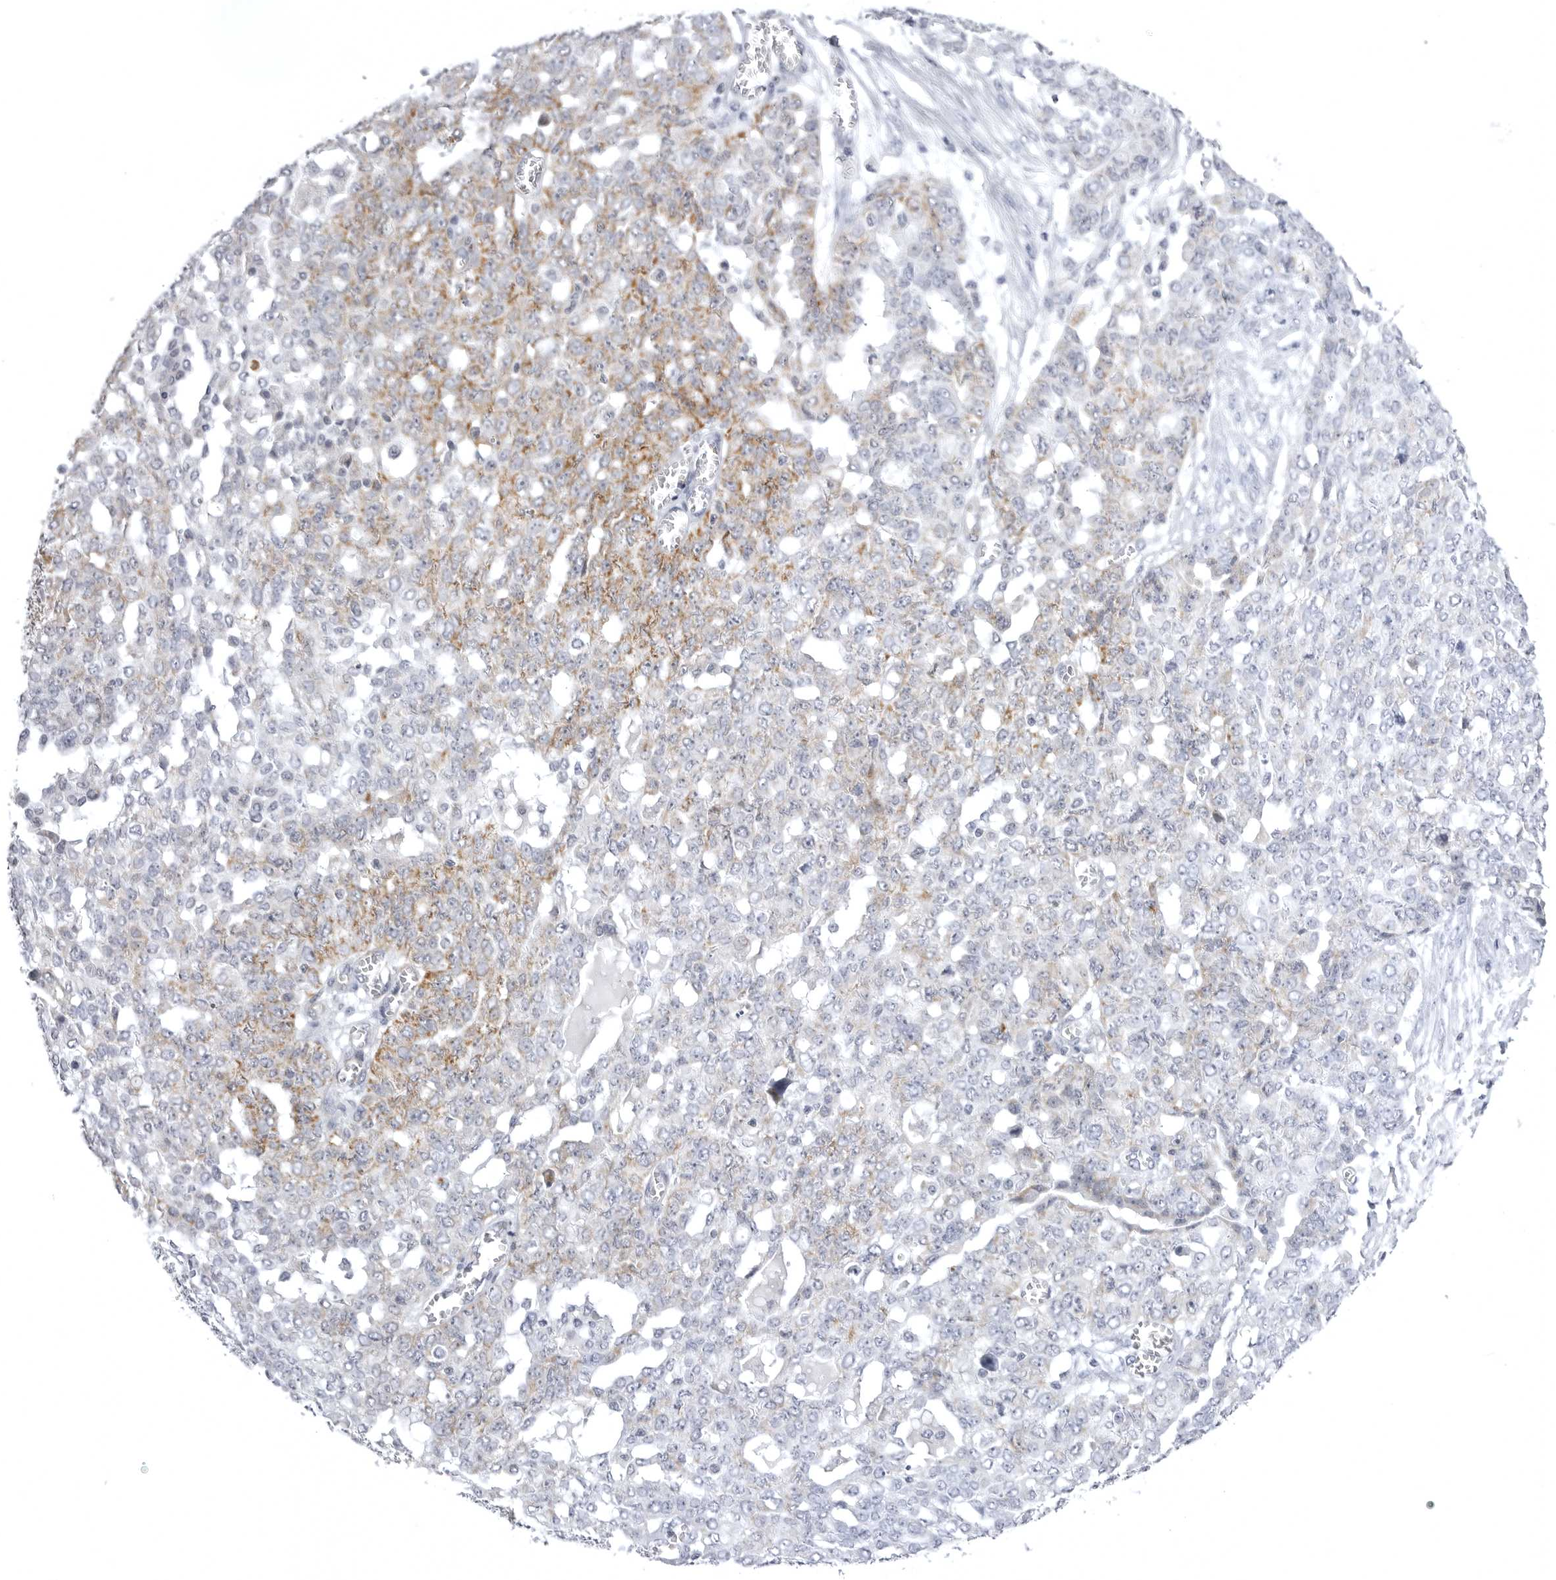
{"staining": {"intensity": "moderate", "quantity": "25%-75%", "location": "cytoplasmic/membranous"}, "tissue": "ovarian cancer", "cell_type": "Tumor cells", "image_type": "cancer", "snomed": [{"axis": "morphology", "description": "Cystadenocarcinoma, serous, NOS"}, {"axis": "topography", "description": "Soft tissue"}, {"axis": "topography", "description": "Ovary"}], "caption": "Moderate cytoplasmic/membranous expression for a protein is seen in about 25%-75% of tumor cells of ovarian cancer (serous cystadenocarcinoma) using IHC.", "gene": "TUFM", "patient": {"sex": "female", "age": 57}}